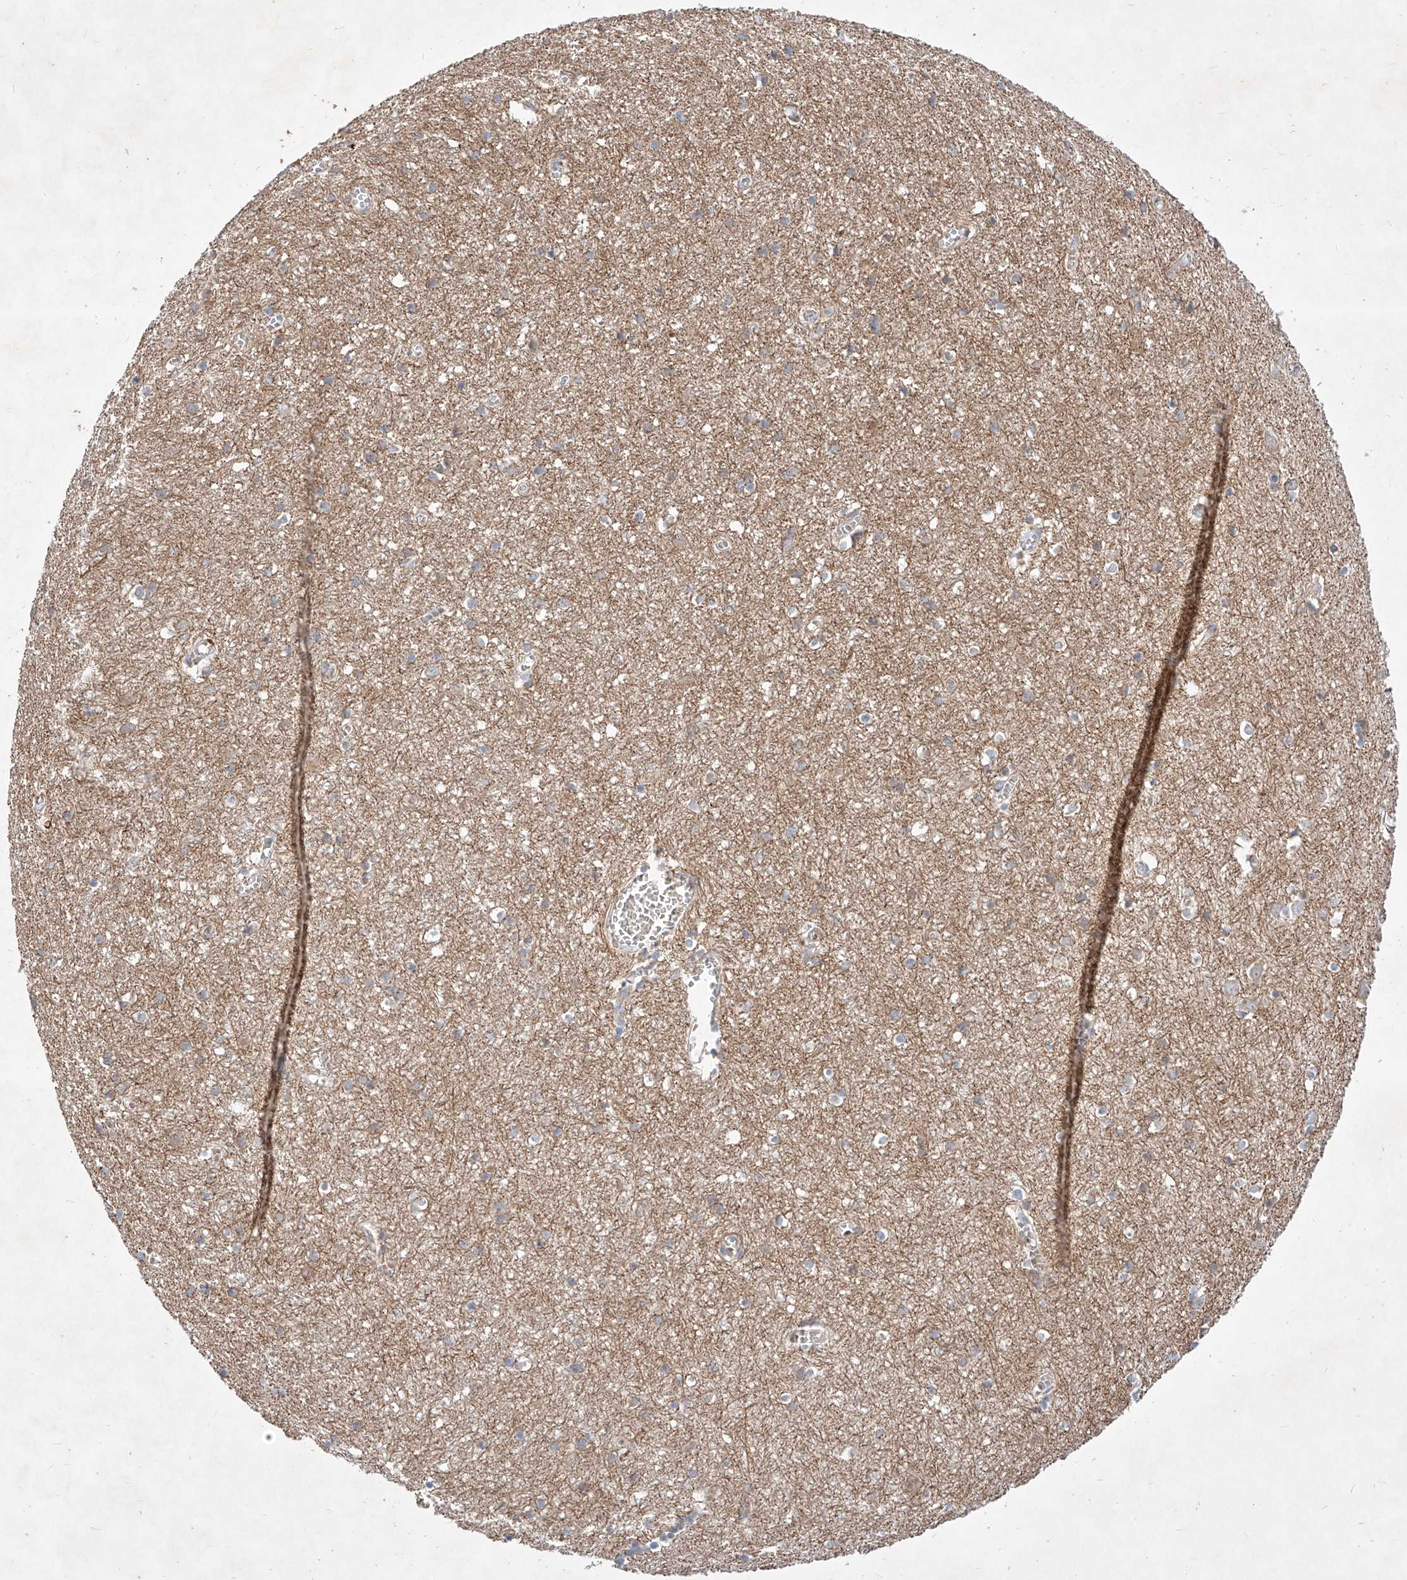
{"staining": {"intensity": "negative", "quantity": "none", "location": "none"}, "tissue": "cerebral cortex", "cell_type": "Endothelial cells", "image_type": "normal", "snomed": [{"axis": "morphology", "description": "Normal tissue, NOS"}, {"axis": "topography", "description": "Cerebral cortex"}], "caption": "A high-resolution micrograph shows immunohistochemistry (IHC) staining of unremarkable cerebral cortex, which demonstrates no significant staining in endothelial cells. Brightfield microscopy of IHC stained with DAB (3,3'-diaminobenzidine) (brown) and hematoxylin (blue), captured at high magnification.", "gene": "TSNAX", "patient": {"sex": "female", "age": 64}}